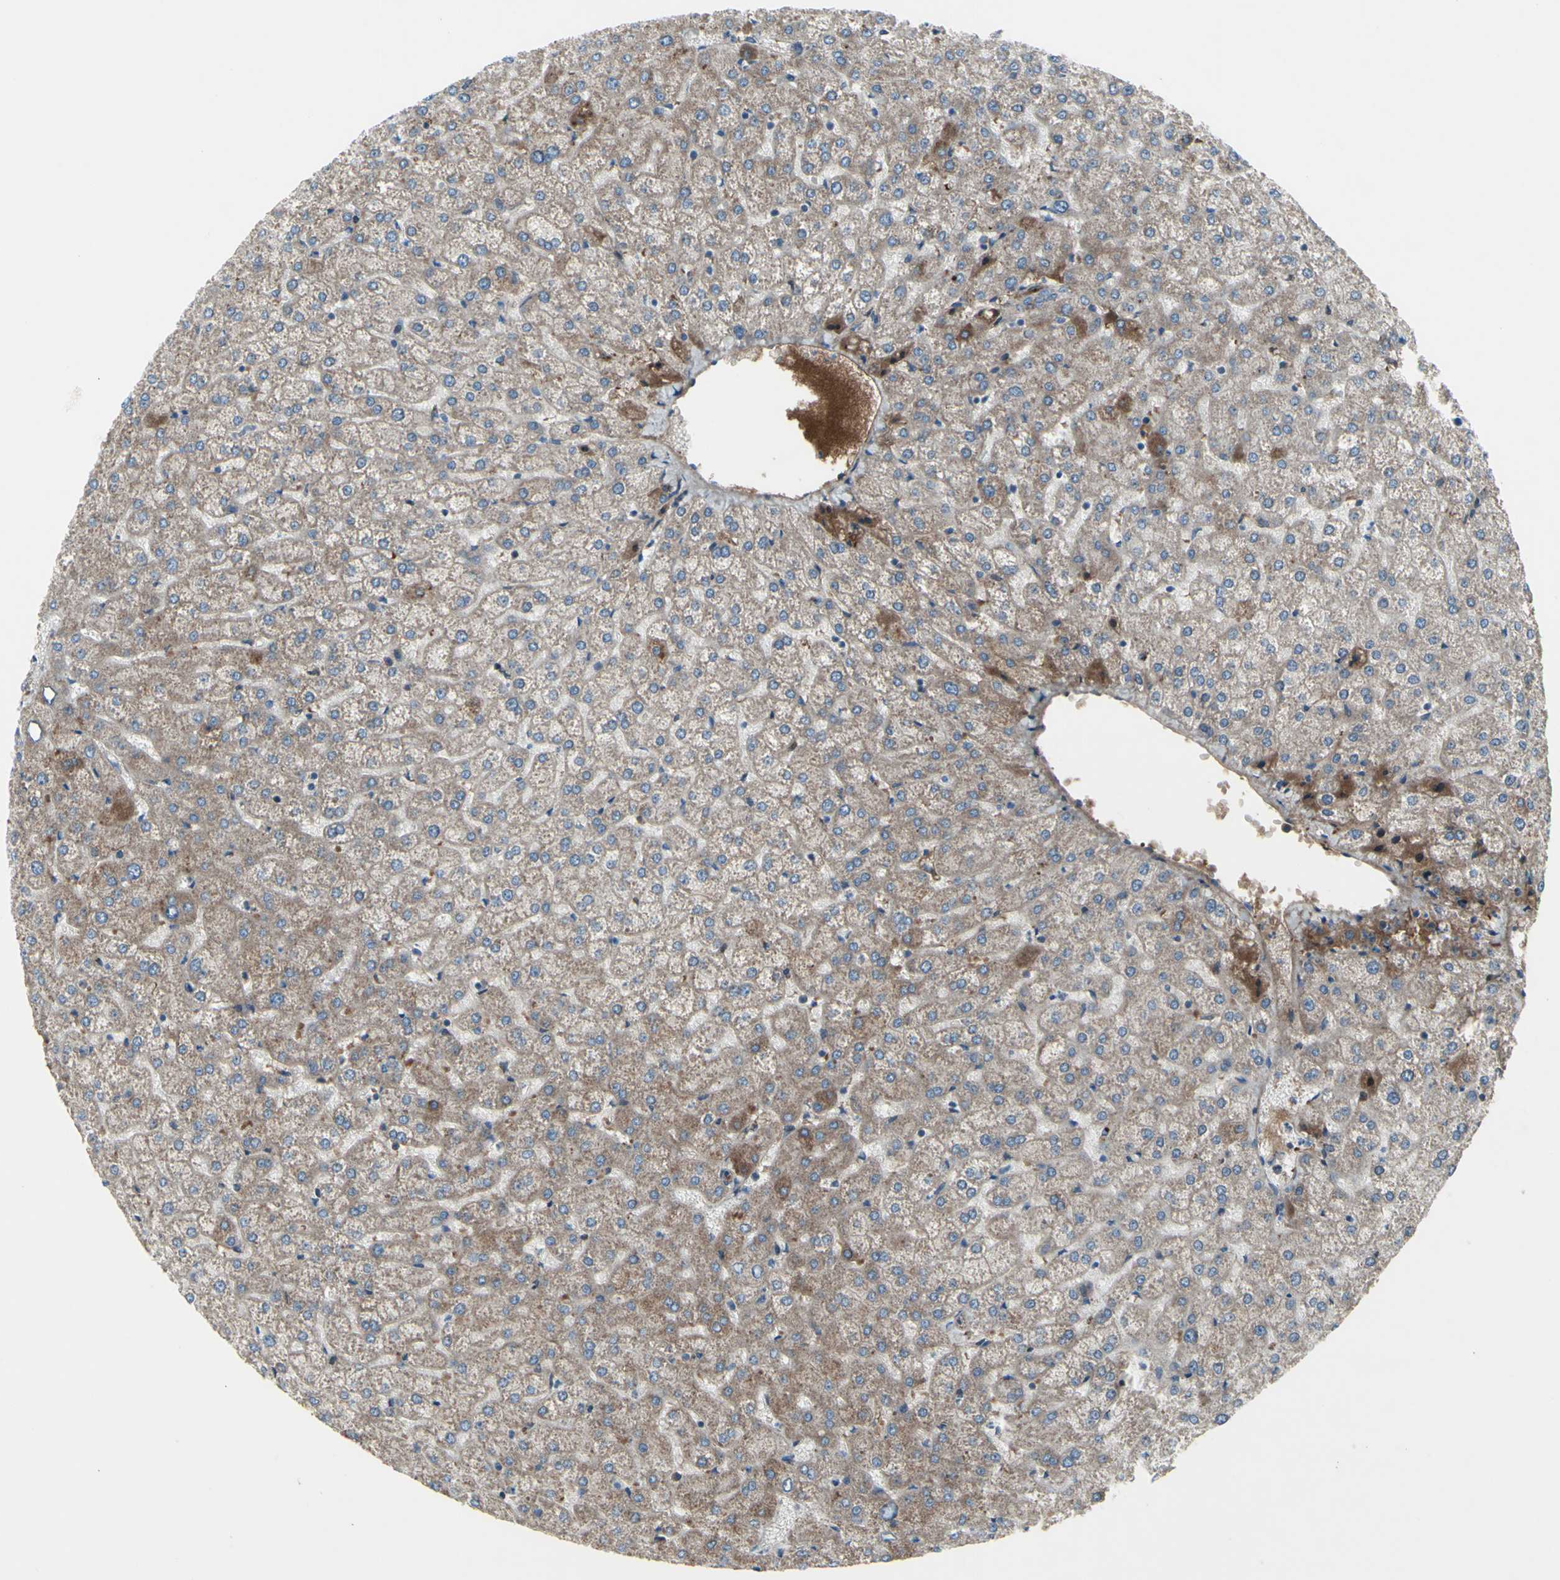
{"staining": {"intensity": "weak", "quantity": ">75%", "location": "cytoplasmic/membranous"}, "tissue": "liver", "cell_type": "Cholangiocytes", "image_type": "normal", "snomed": [{"axis": "morphology", "description": "Normal tissue, NOS"}, {"axis": "topography", "description": "Liver"}], "caption": "High-magnification brightfield microscopy of benign liver stained with DAB (brown) and counterstained with hematoxylin (blue). cholangiocytes exhibit weak cytoplasmic/membranous positivity is identified in about>75% of cells. (DAB IHC, brown staining for protein, blue staining for nuclei).", "gene": "EMC7", "patient": {"sex": "female", "age": 32}}